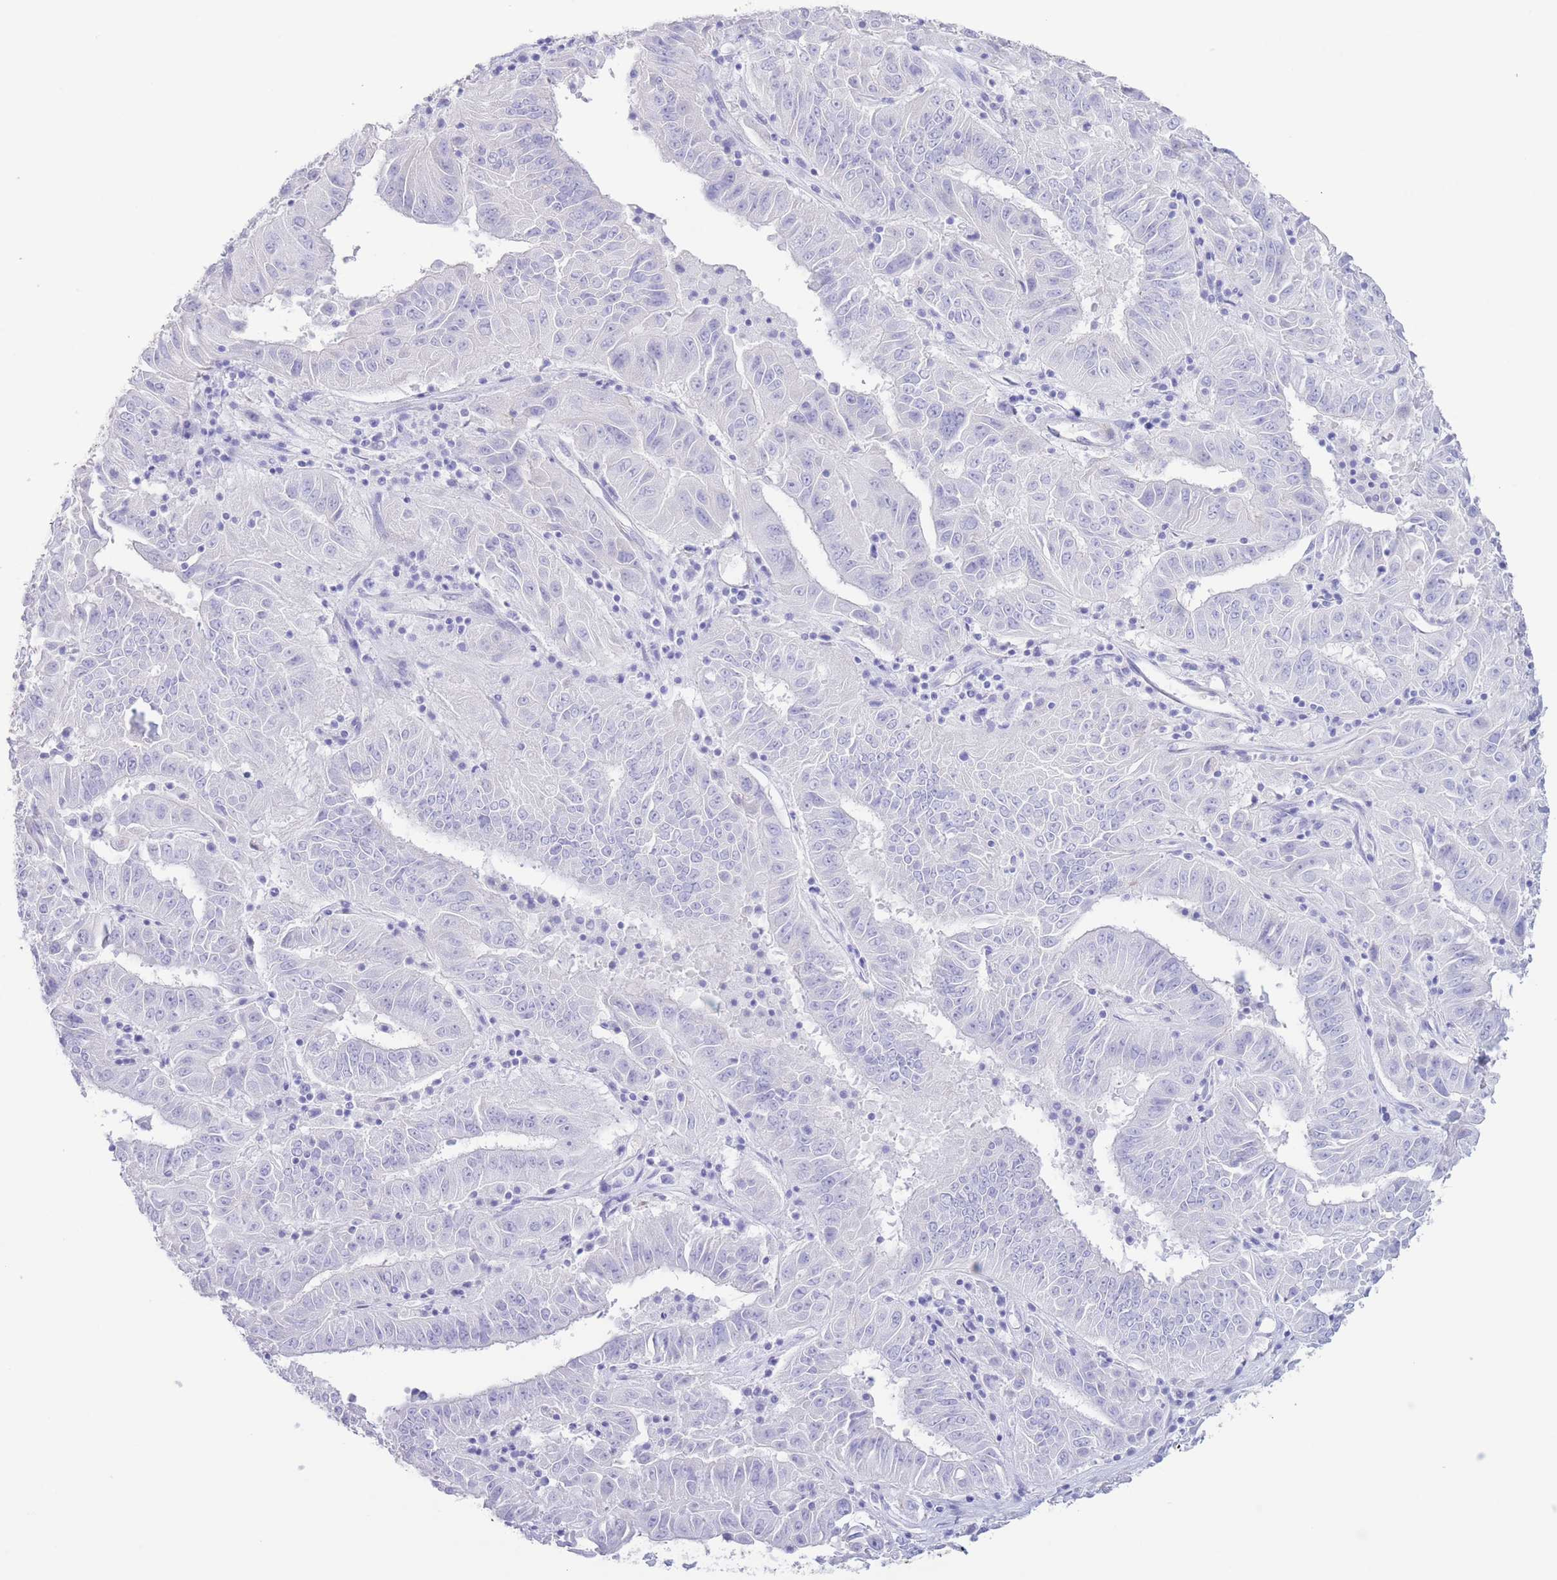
{"staining": {"intensity": "negative", "quantity": "none", "location": "none"}, "tissue": "pancreatic cancer", "cell_type": "Tumor cells", "image_type": "cancer", "snomed": [{"axis": "morphology", "description": "Adenocarcinoma, NOS"}, {"axis": "topography", "description": "Pancreas"}], "caption": "Protein analysis of pancreatic adenocarcinoma exhibits no significant staining in tumor cells. Nuclei are stained in blue.", "gene": "PKLR", "patient": {"sex": "male", "age": 63}}